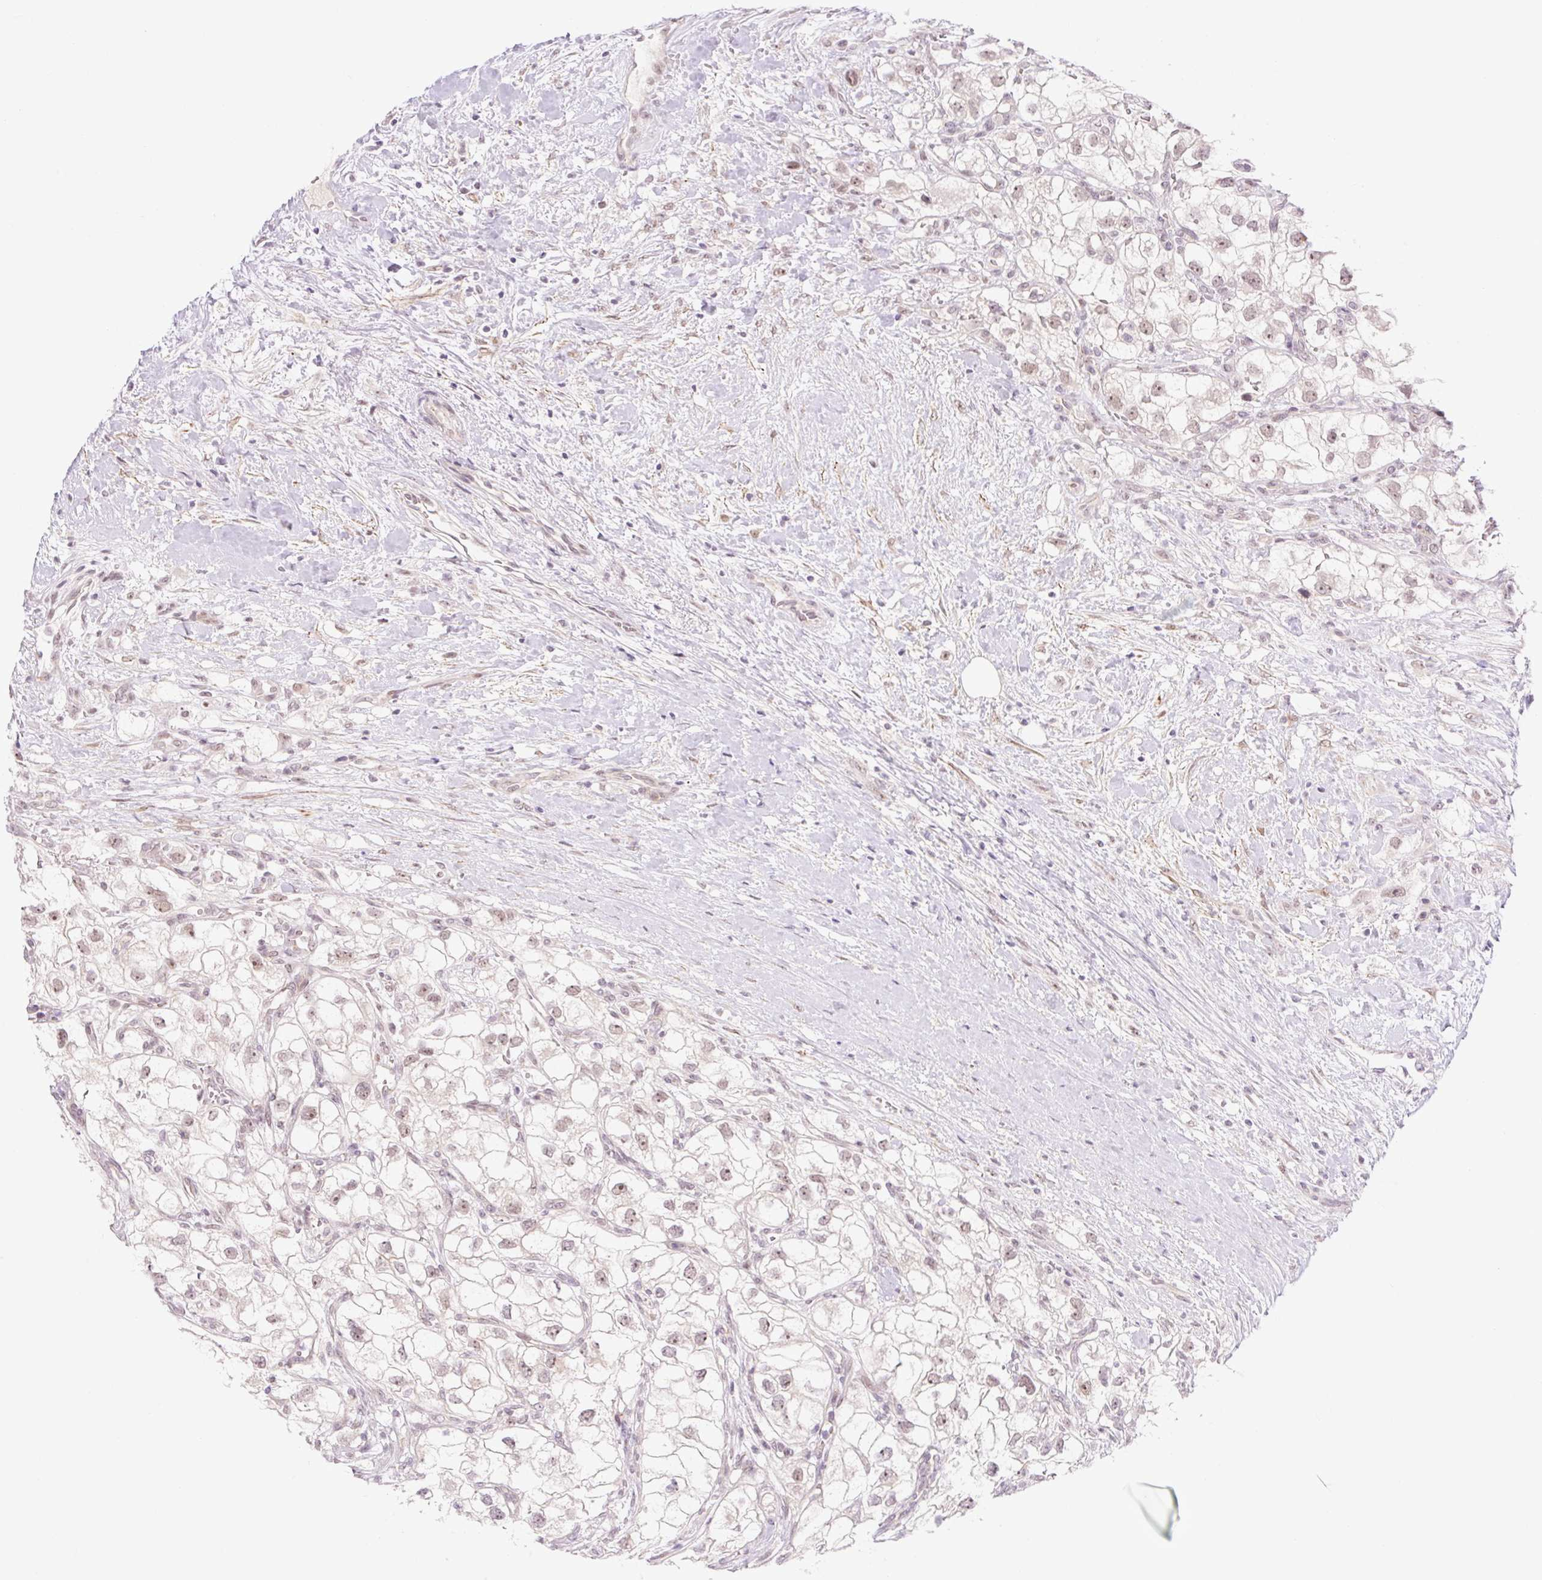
{"staining": {"intensity": "weak", "quantity": ">75%", "location": "nuclear"}, "tissue": "renal cancer", "cell_type": "Tumor cells", "image_type": "cancer", "snomed": [{"axis": "morphology", "description": "Adenocarcinoma, NOS"}, {"axis": "topography", "description": "Kidney"}], "caption": "This micrograph shows immunohistochemistry (IHC) staining of renal adenocarcinoma, with low weak nuclear positivity in about >75% of tumor cells.", "gene": "ICE1", "patient": {"sex": "male", "age": 59}}